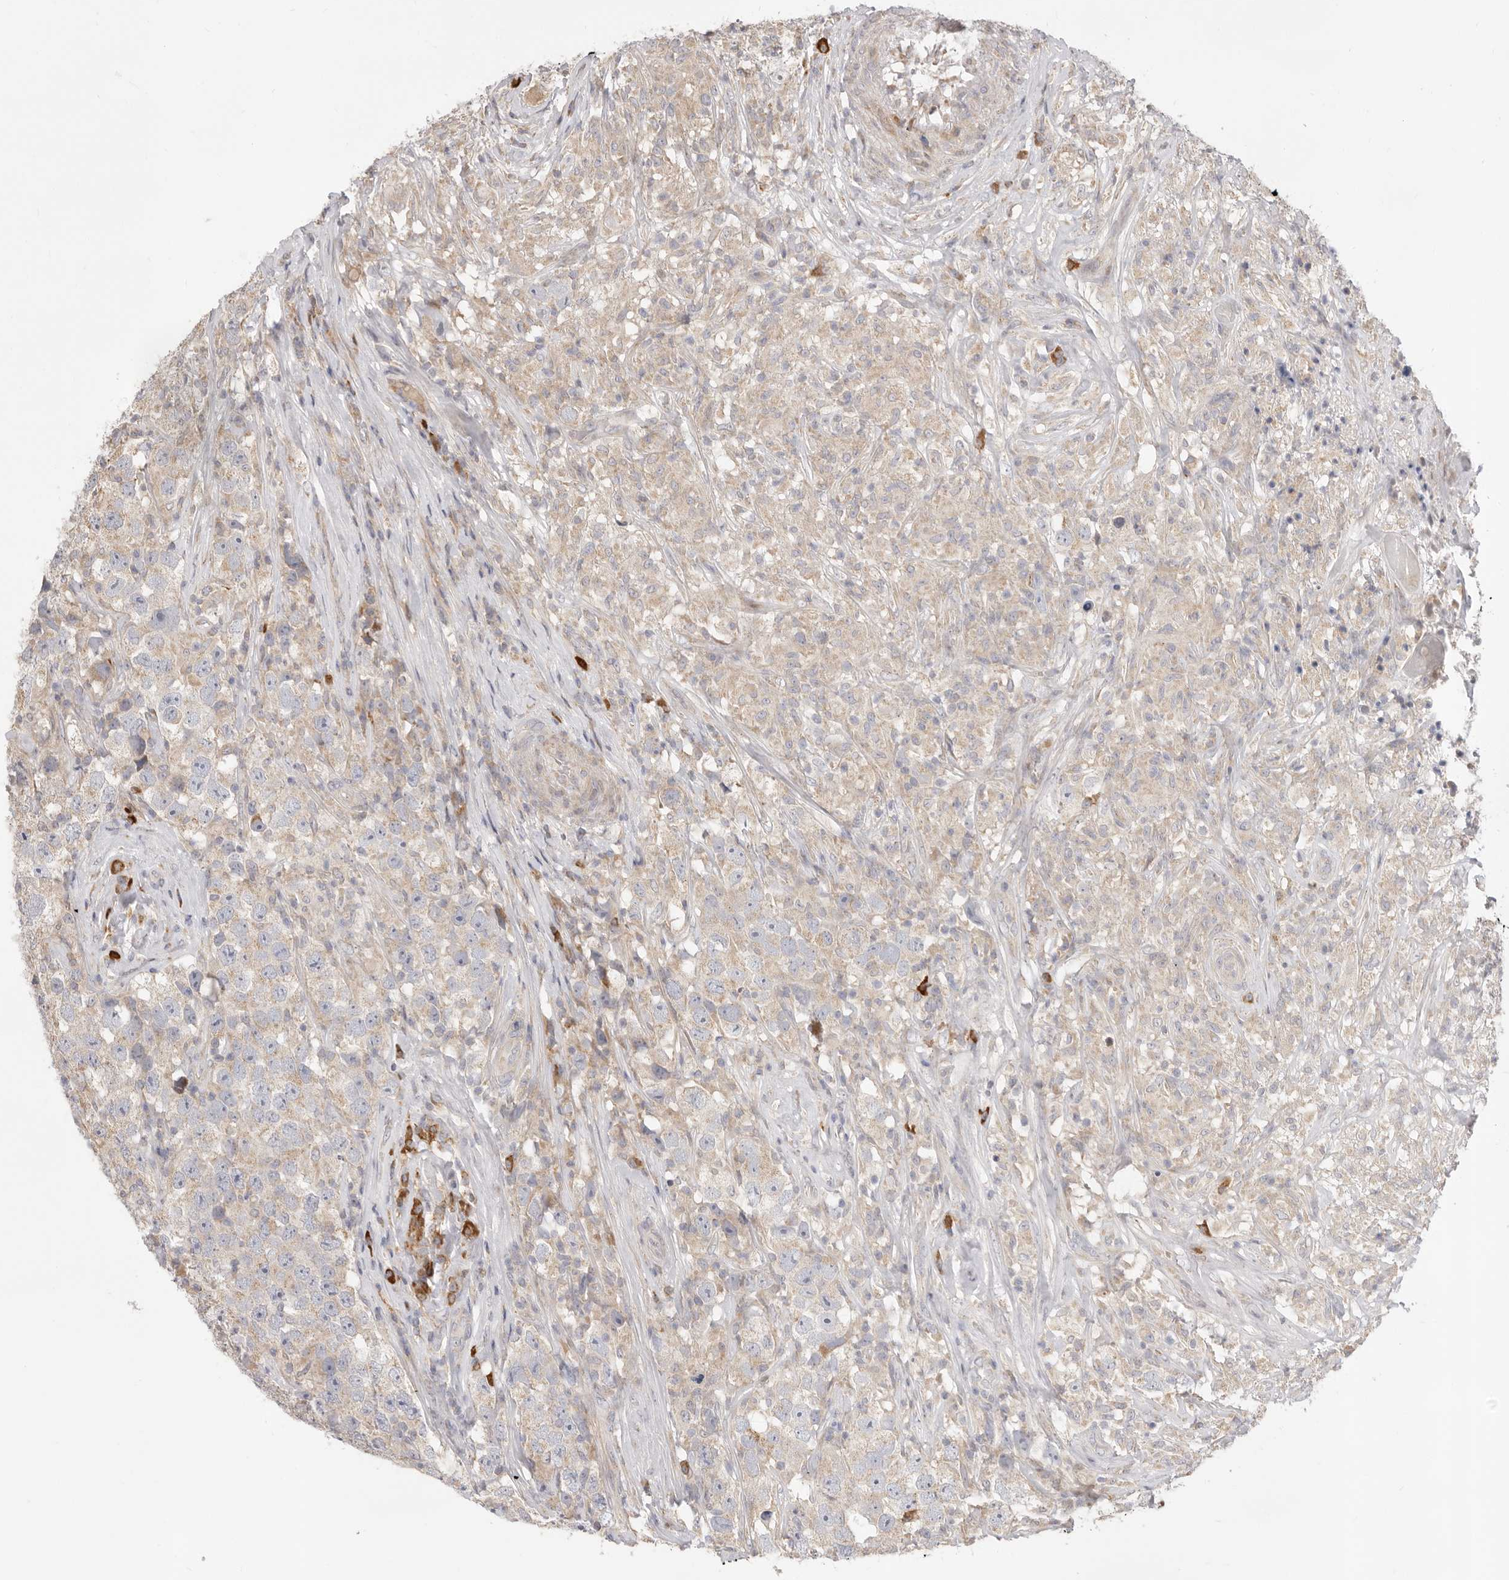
{"staining": {"intensity": "weak", "quantity": "<25%", "location": "cytoplasmic/membranous"}, "tissue": "testis cancer", "cell_type": "Tumor cells", "image_type": "cancer", "snomed": [{"axis": "morphology", "description": "Seminoma, NOS"}, {"axis": "topography", "description": "Testis"}], "caption": "Micrograph shows no significant protein staining in tumor cells of testis cancer (seminoma).", "gene": "USH1C", "patient": {"sex": "male", "age": 49}}